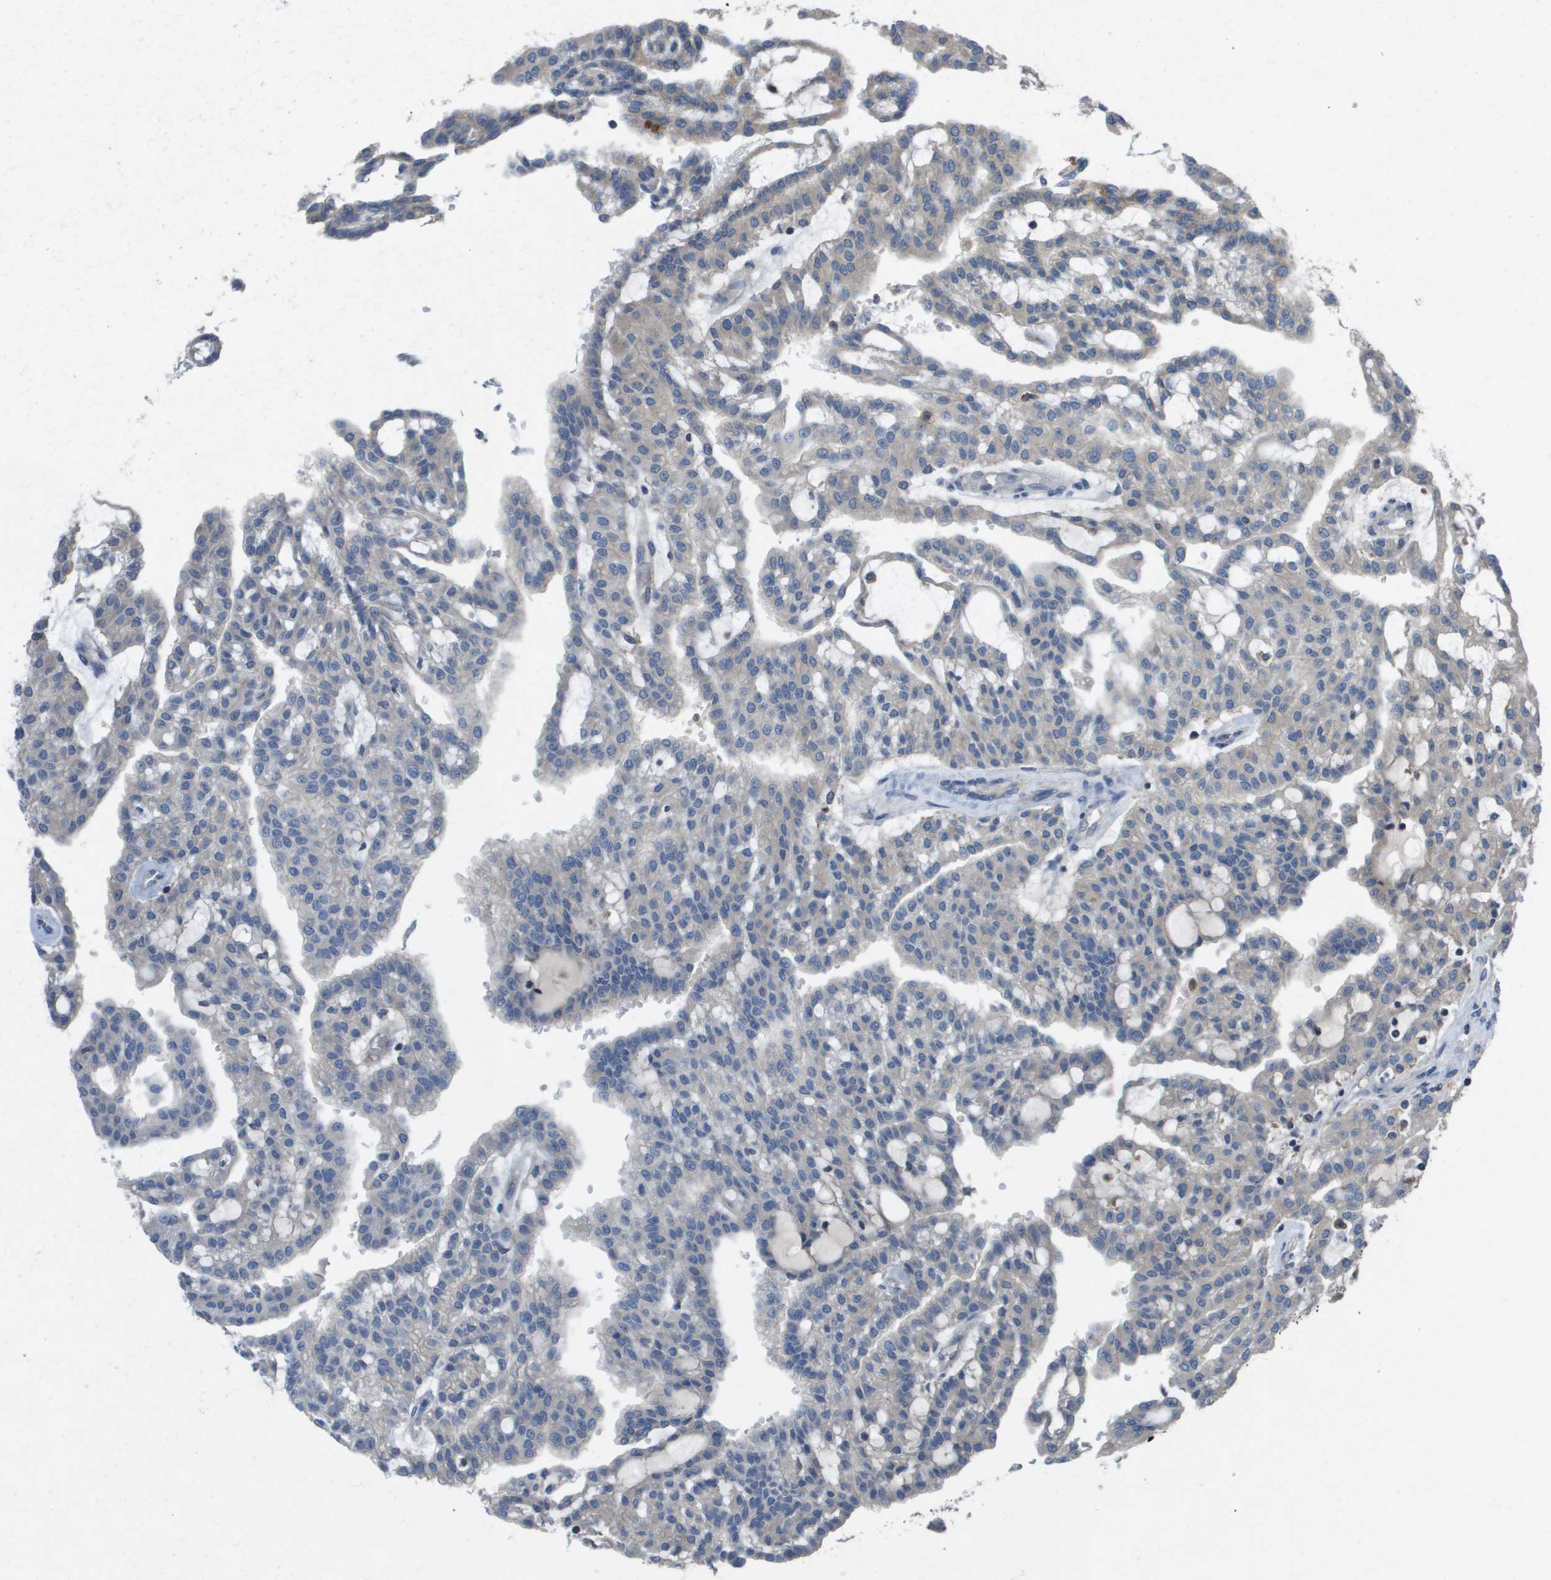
{"staining": {"intensity": "negative", "quantity": "none", "location": "none"}, "tissue": "renal cancer", "cell_type": "Tumor cells", "image_type": "cancer", "snomed": [{"axis": "morphology", "description": "Adenocarcinoma, NOS"}, {"axis": "topography", "description": "Kidney"}], "caption": "The photomicrograph displays no staining of tumor cells in renal cancer (adenocarcinoma). (DAB (3,3'-diaminobenzidine) IHC visualized using brightfield microscopy, high magnification).", "gene": "CLCA4", "patient": {"sex": "male", "age": 63}}